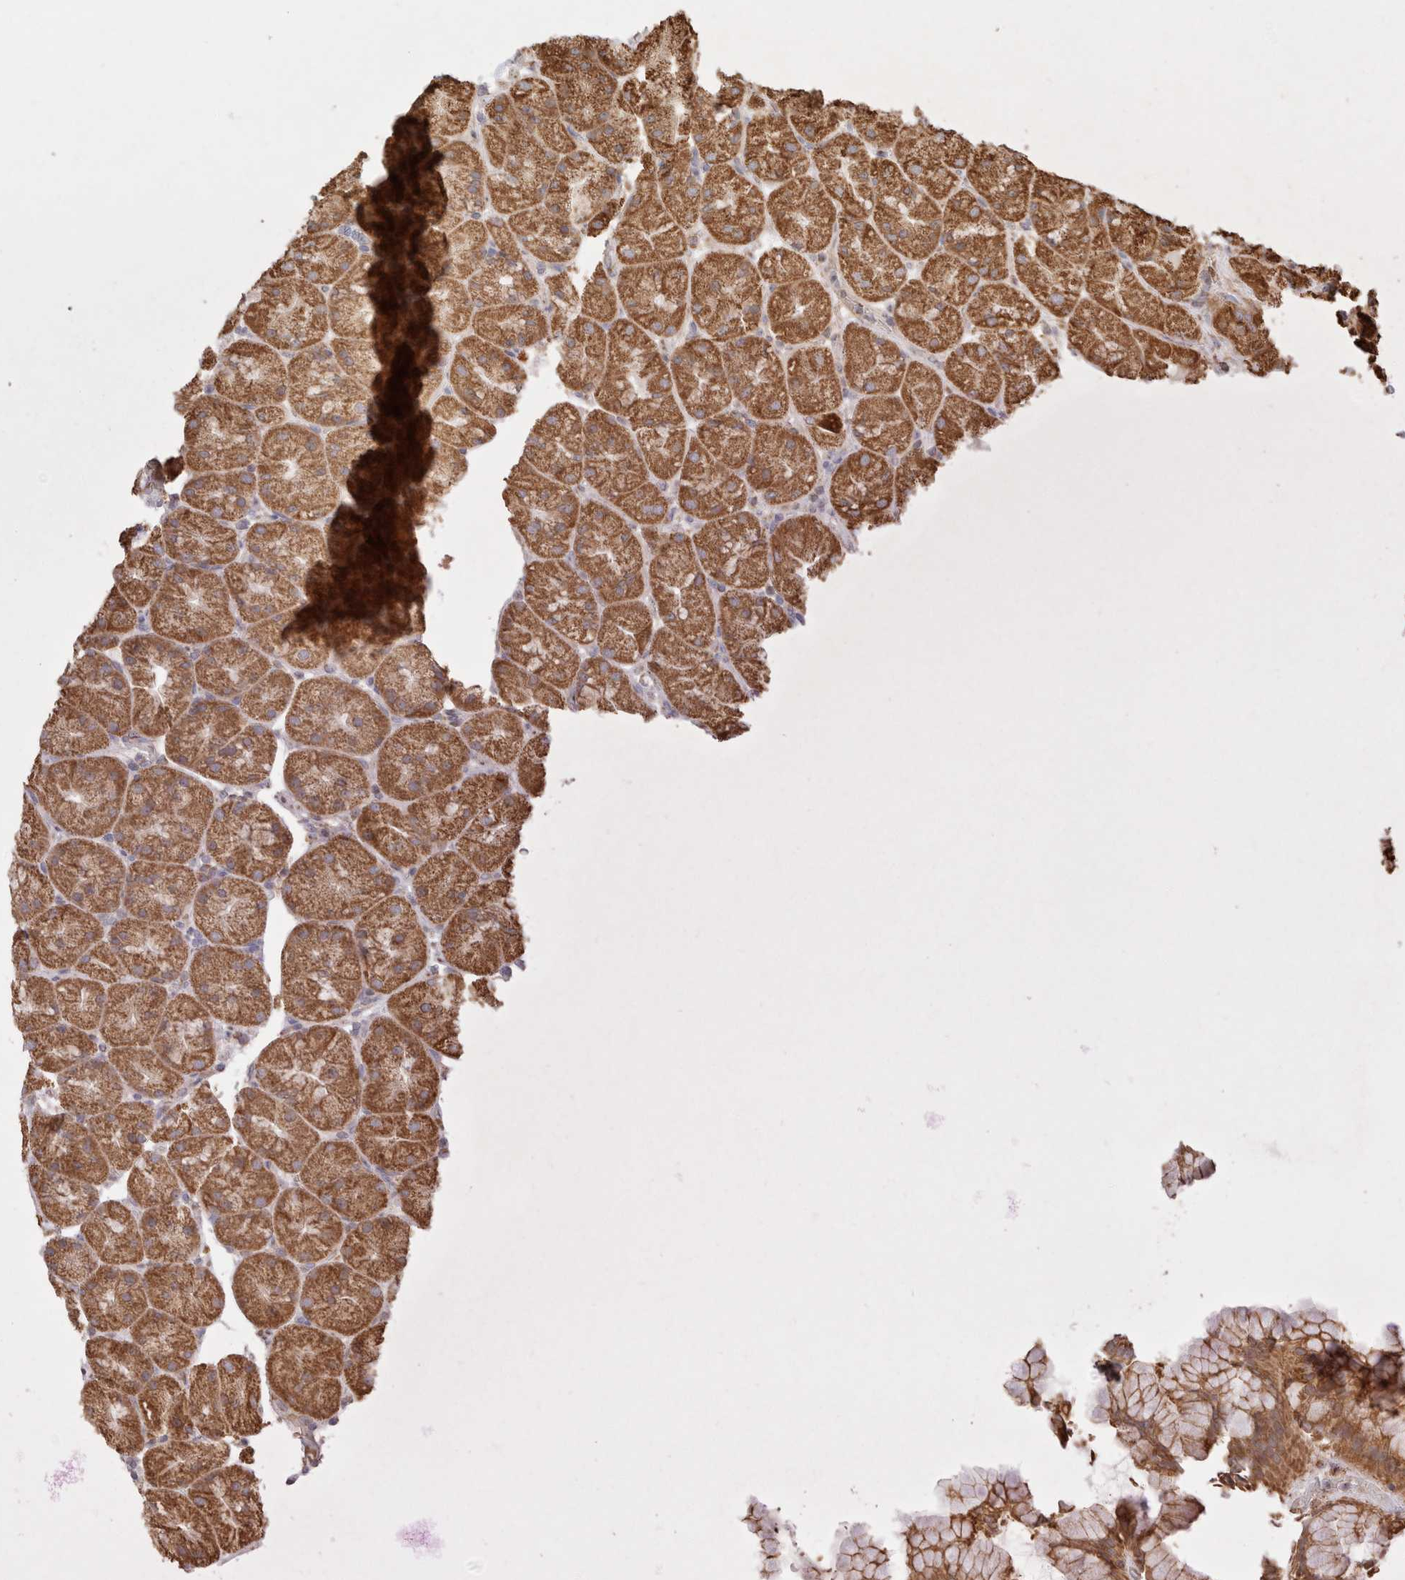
{"staining": {"intensity": "moderate", "quantity": ">75%", "location": "cytoplasmic/membranous"}, "tissue": "stomach", "cell_type": "Glandular cells", "image_type": "normal", "snomed": [{"axis": "morphology", "description": "Normal tissue, NOS"}, {"axis": "topography", "description": "Stomach, upper"}, {"axis": "topography", "description": "Stomach"}], "caption": "Glandular cells demonstrate moderate cytoplasmic/membranous staining in approximately >75% of cells in benign stomach. (DAB (3,3'-diaminobenzidine) = brown stain, brightfield microscopy at high magnification).", "gene": "TMPPE", "patient": {"sex": "male", "age": 48}}